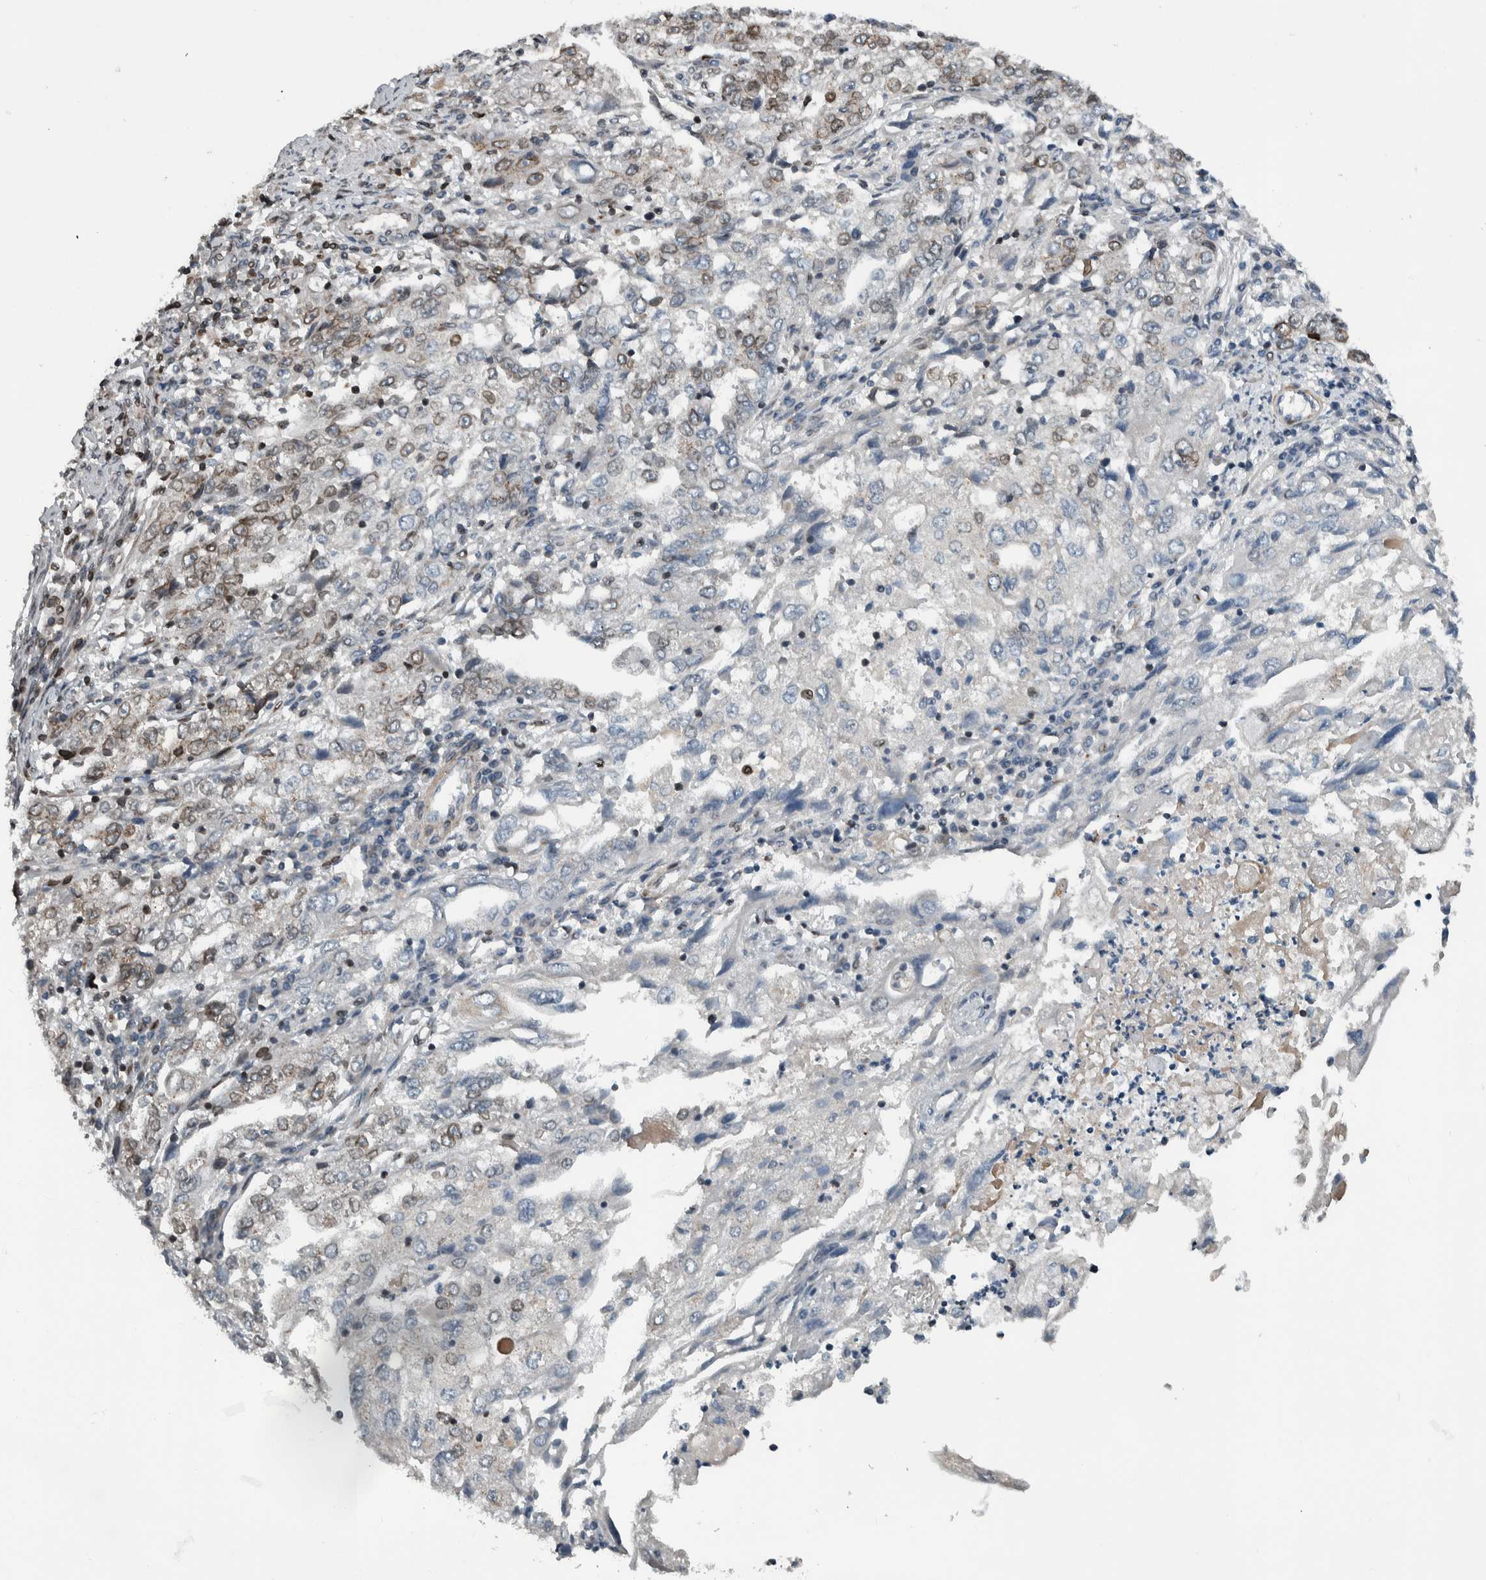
{"staining": {"intensity": "weak", "quantity": "<25%", "location": "cytoplasmic/membranous,nuclear"}, "tissue": "endometrial cancer", "cell_type": "Tumor cells", "image_type": "cancer", "snomed": [{"axis": "morphology", "description": "Adenocarcinoma, NOS"}, {"axis": "topography", "description": "Endometrium"}], "caption": "Micrograph shows no protein expression in tumor cells of adenocarcinoma (endometrial) tissue.", "gene": "FAM135B", "patient": {"sex": "female", "age": 49}}